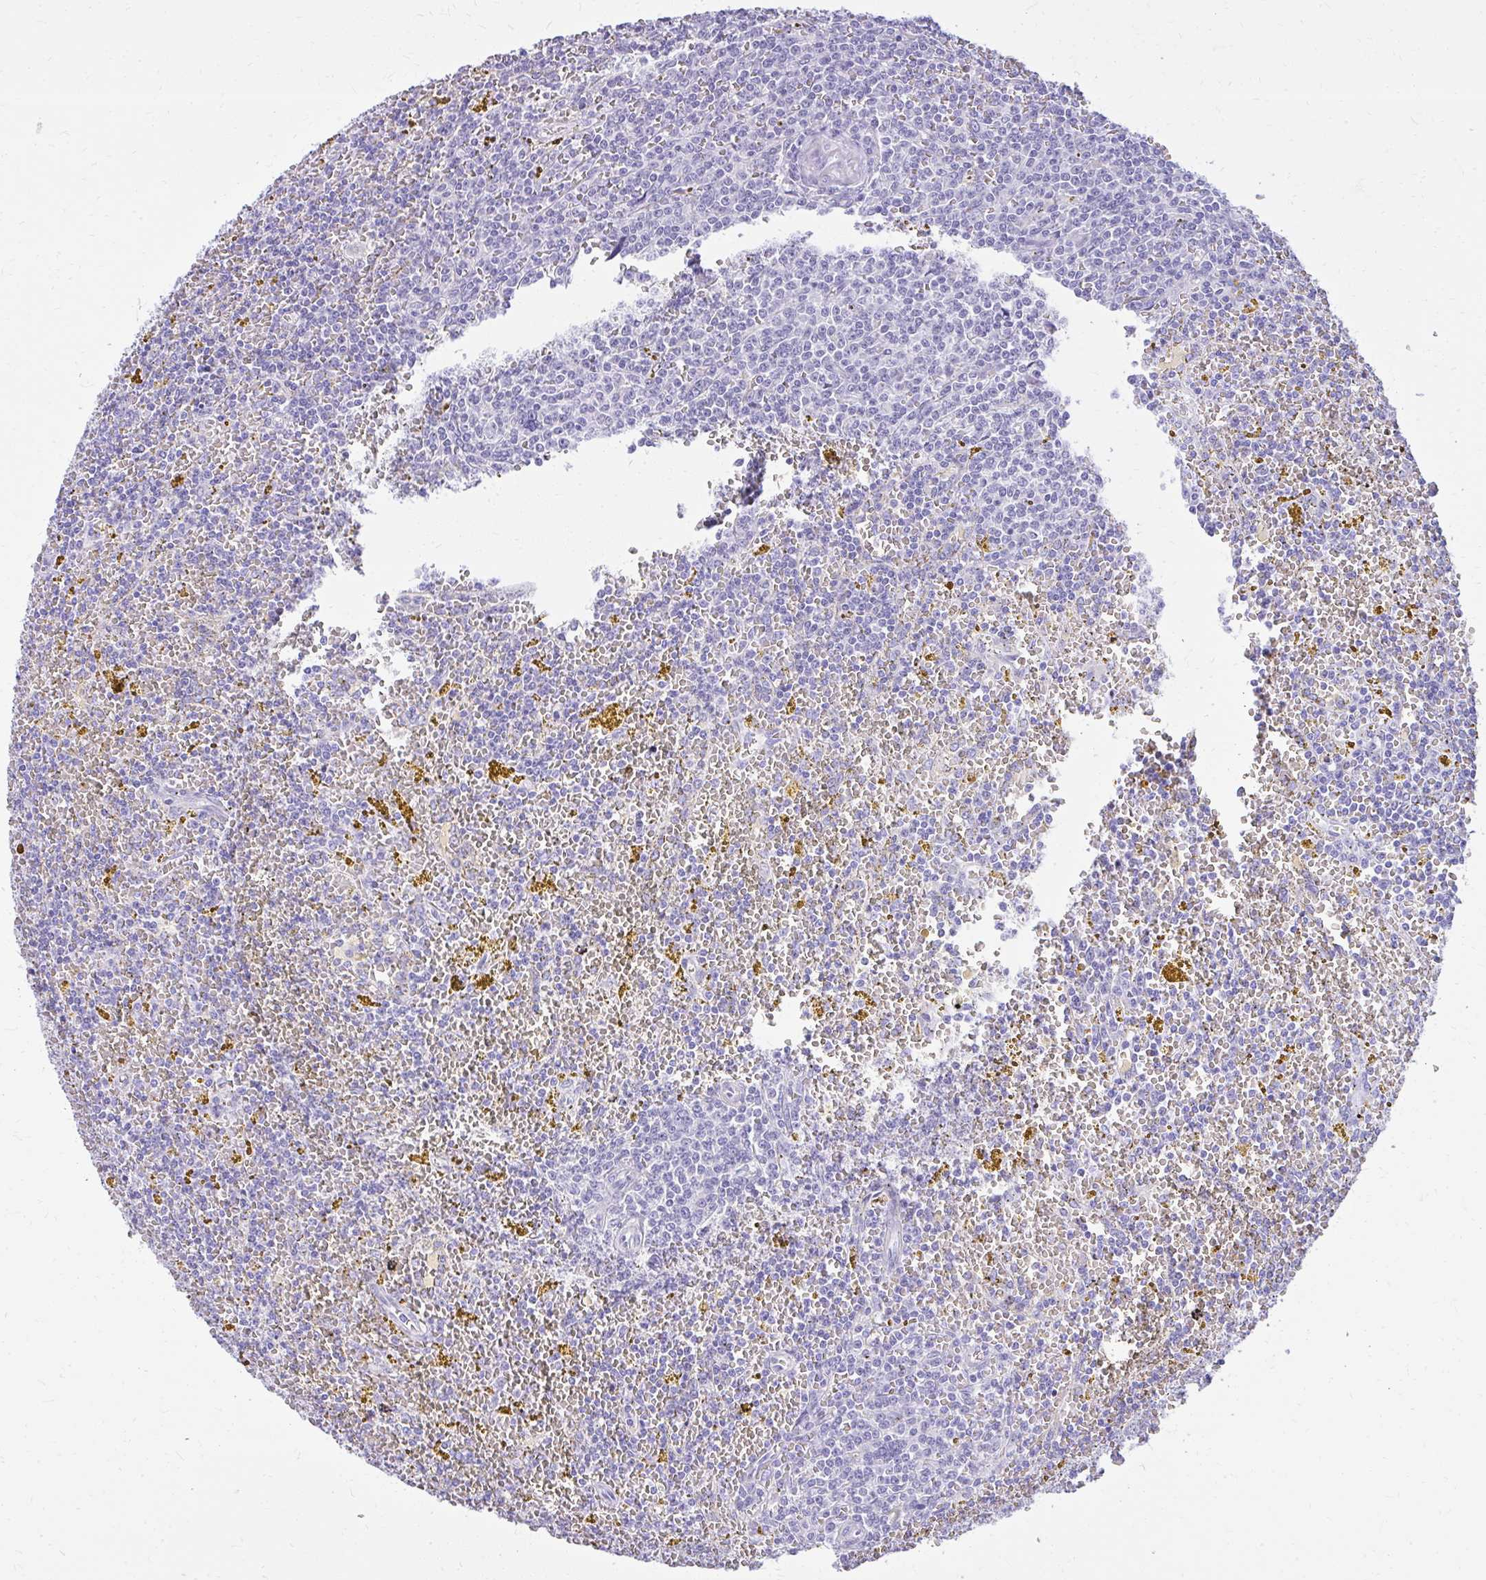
{"staining": {"intensity": "negative", "quantity": "none", "location": "none"}, "tissue": "lymphoma", "cell_type": "Tumor cells", "image_type": "cancer", "snomed": [{"axis": "morphology", "description": "Malignant lymphoma, non-Hodgkin's type, Low grade"}, {"axis": "topography", "description": "Spleen"}, {"axis": "topography", "description": "Lymph node"}], "caption": "Tumor cells are negative for protein expression in human malignant lymphoma, non-Hodgkin's type (low-grade).", "gene": "PRAP1", "patient": {"sex": "female", "age": 66}}